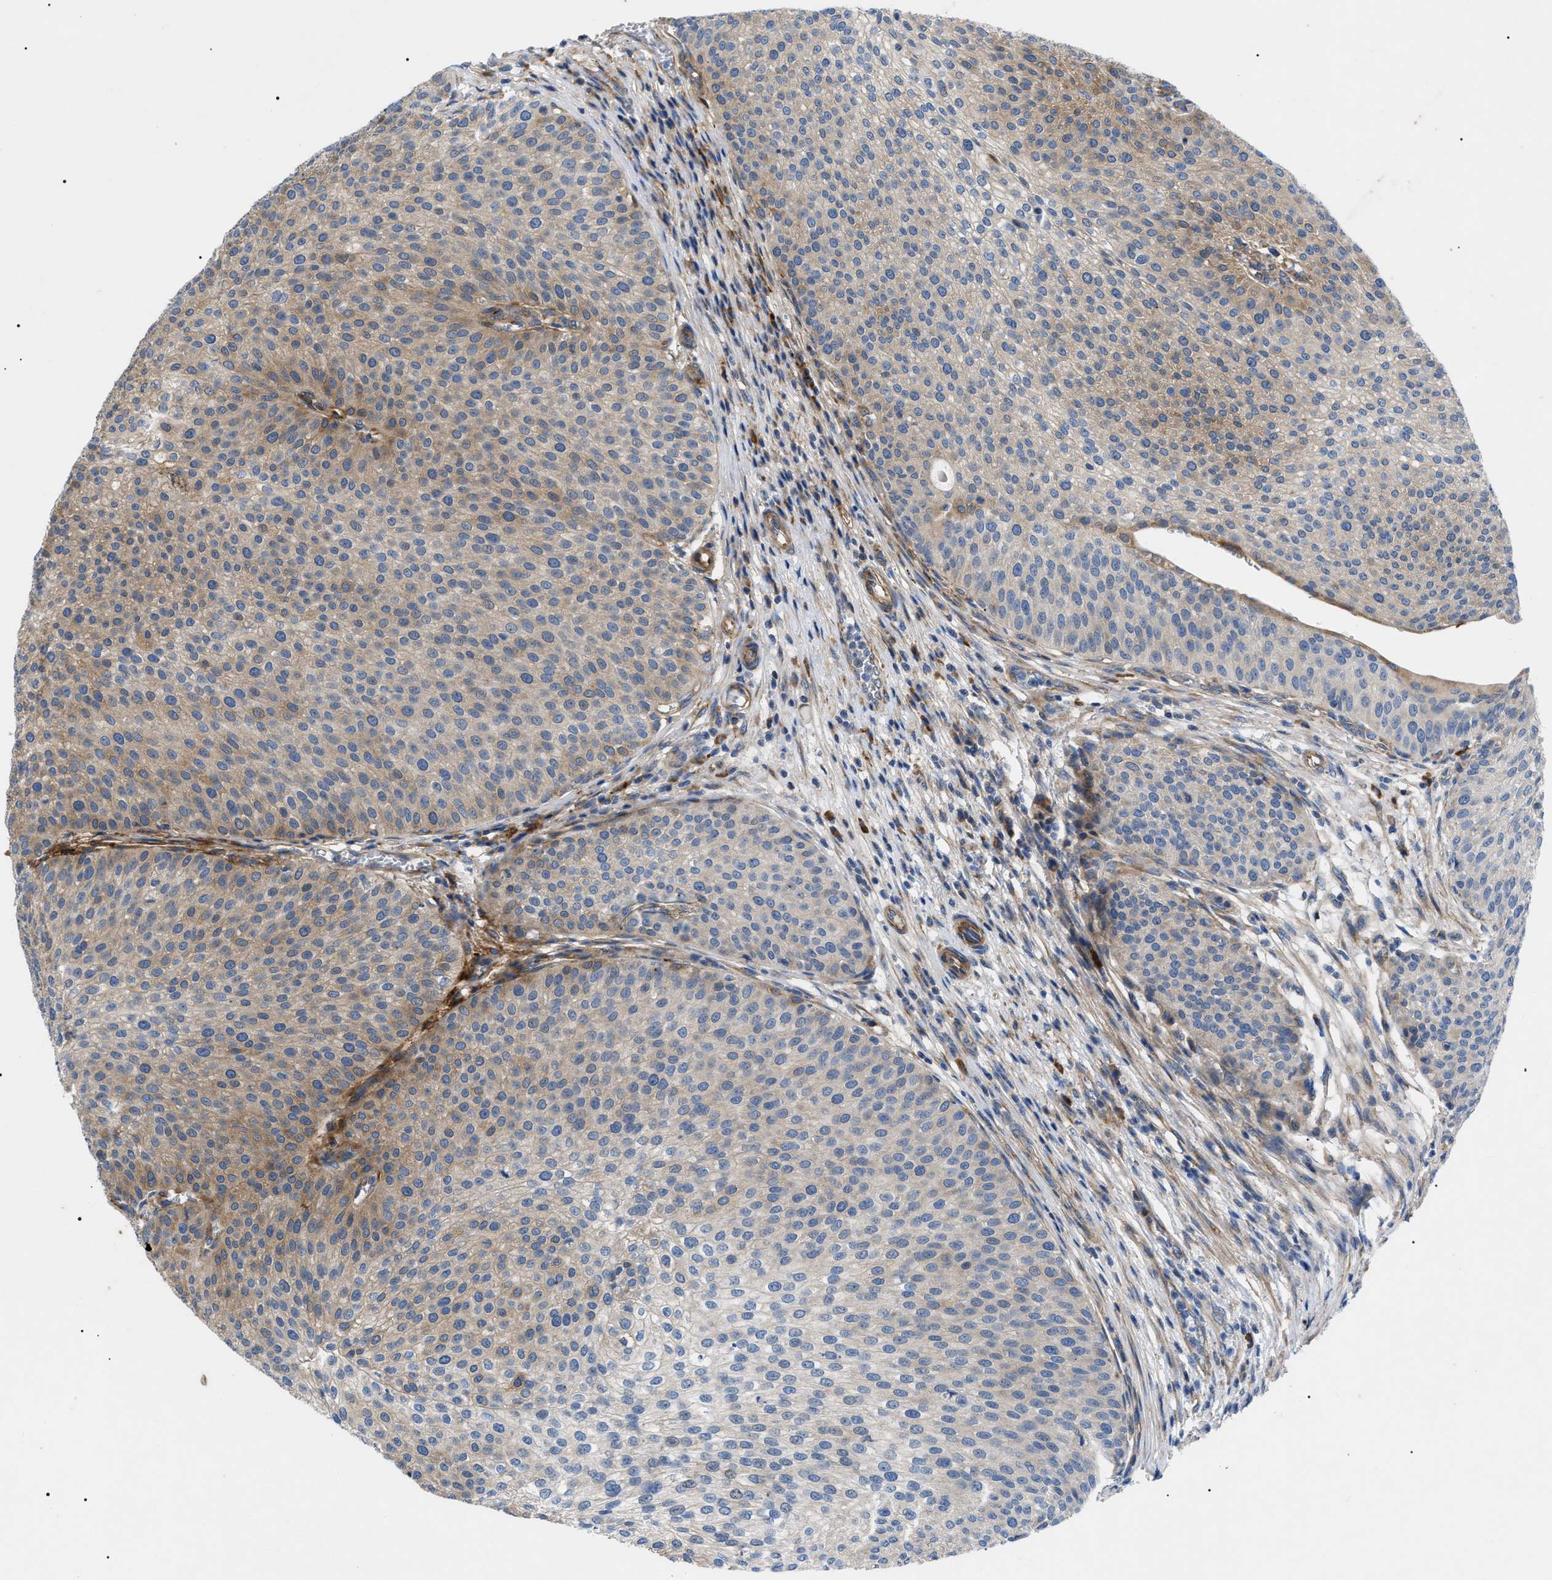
{"staining": {"intensity": "weak", "quantity": "25%-75%", "location": "cytoplasmic/membranous"}, "tissue": "urothelial cancer", "cell_type": "Tumor cells", "image_type": "cancer", "snomed": [{"axis": "morphology", "description": "Urothelial carcinoma, Low grade"}, {"axis": "topography", "description": "Smooth muscle"}, {"axis": "topography", "description": "Urinary bladder"}], "caption": "DAB immunohistochemical staining of human urothelial cancer demonstrates weak cytoplasmic/membranous protein expression in approximately 25%-75% of tumor cells.", "gene": "HSPB8", "patient": {"sex": "male", "age": 60}}